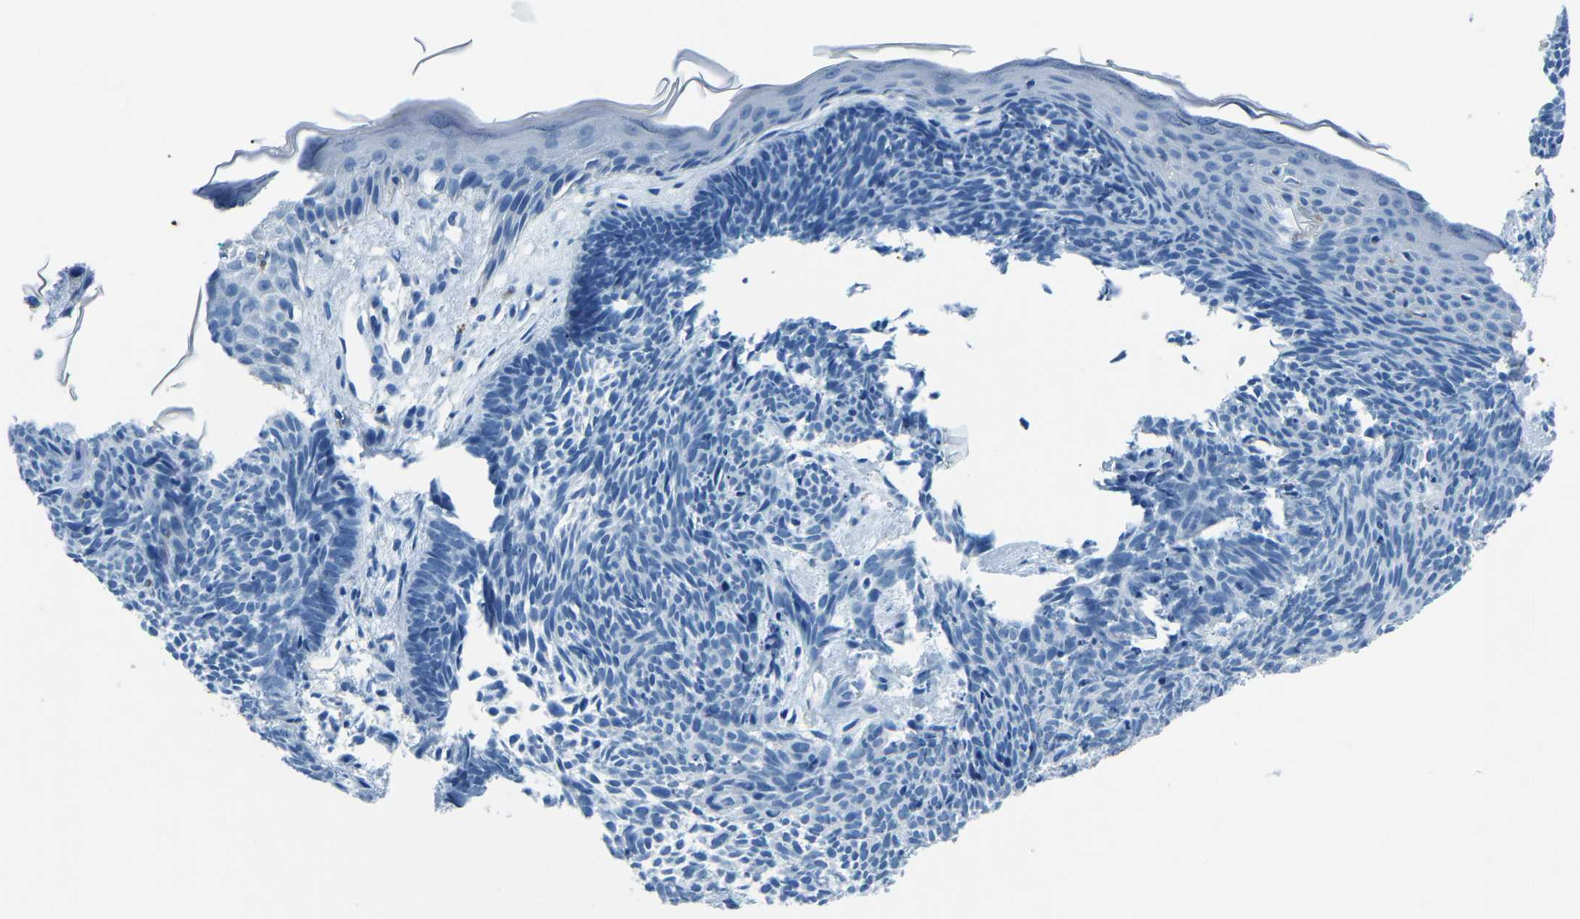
{"staining": {"intensity": "negative", "quantity": "none", "location": "none"}, "tissue": "skin cancer", "cell_type": "Tumor cells", "image_type": "cancer", "snomed": [{"axis": "morphology", "description": "Basal cell carcinoma"}, {"axis": "topography", "description": "Skin"}], "caption": "Tumor cells are negative for brown protein staining in skin cancer (basal cell carcinoma).", "gene": "MYH8", "patient": {"sex": "male", "age": 60}}